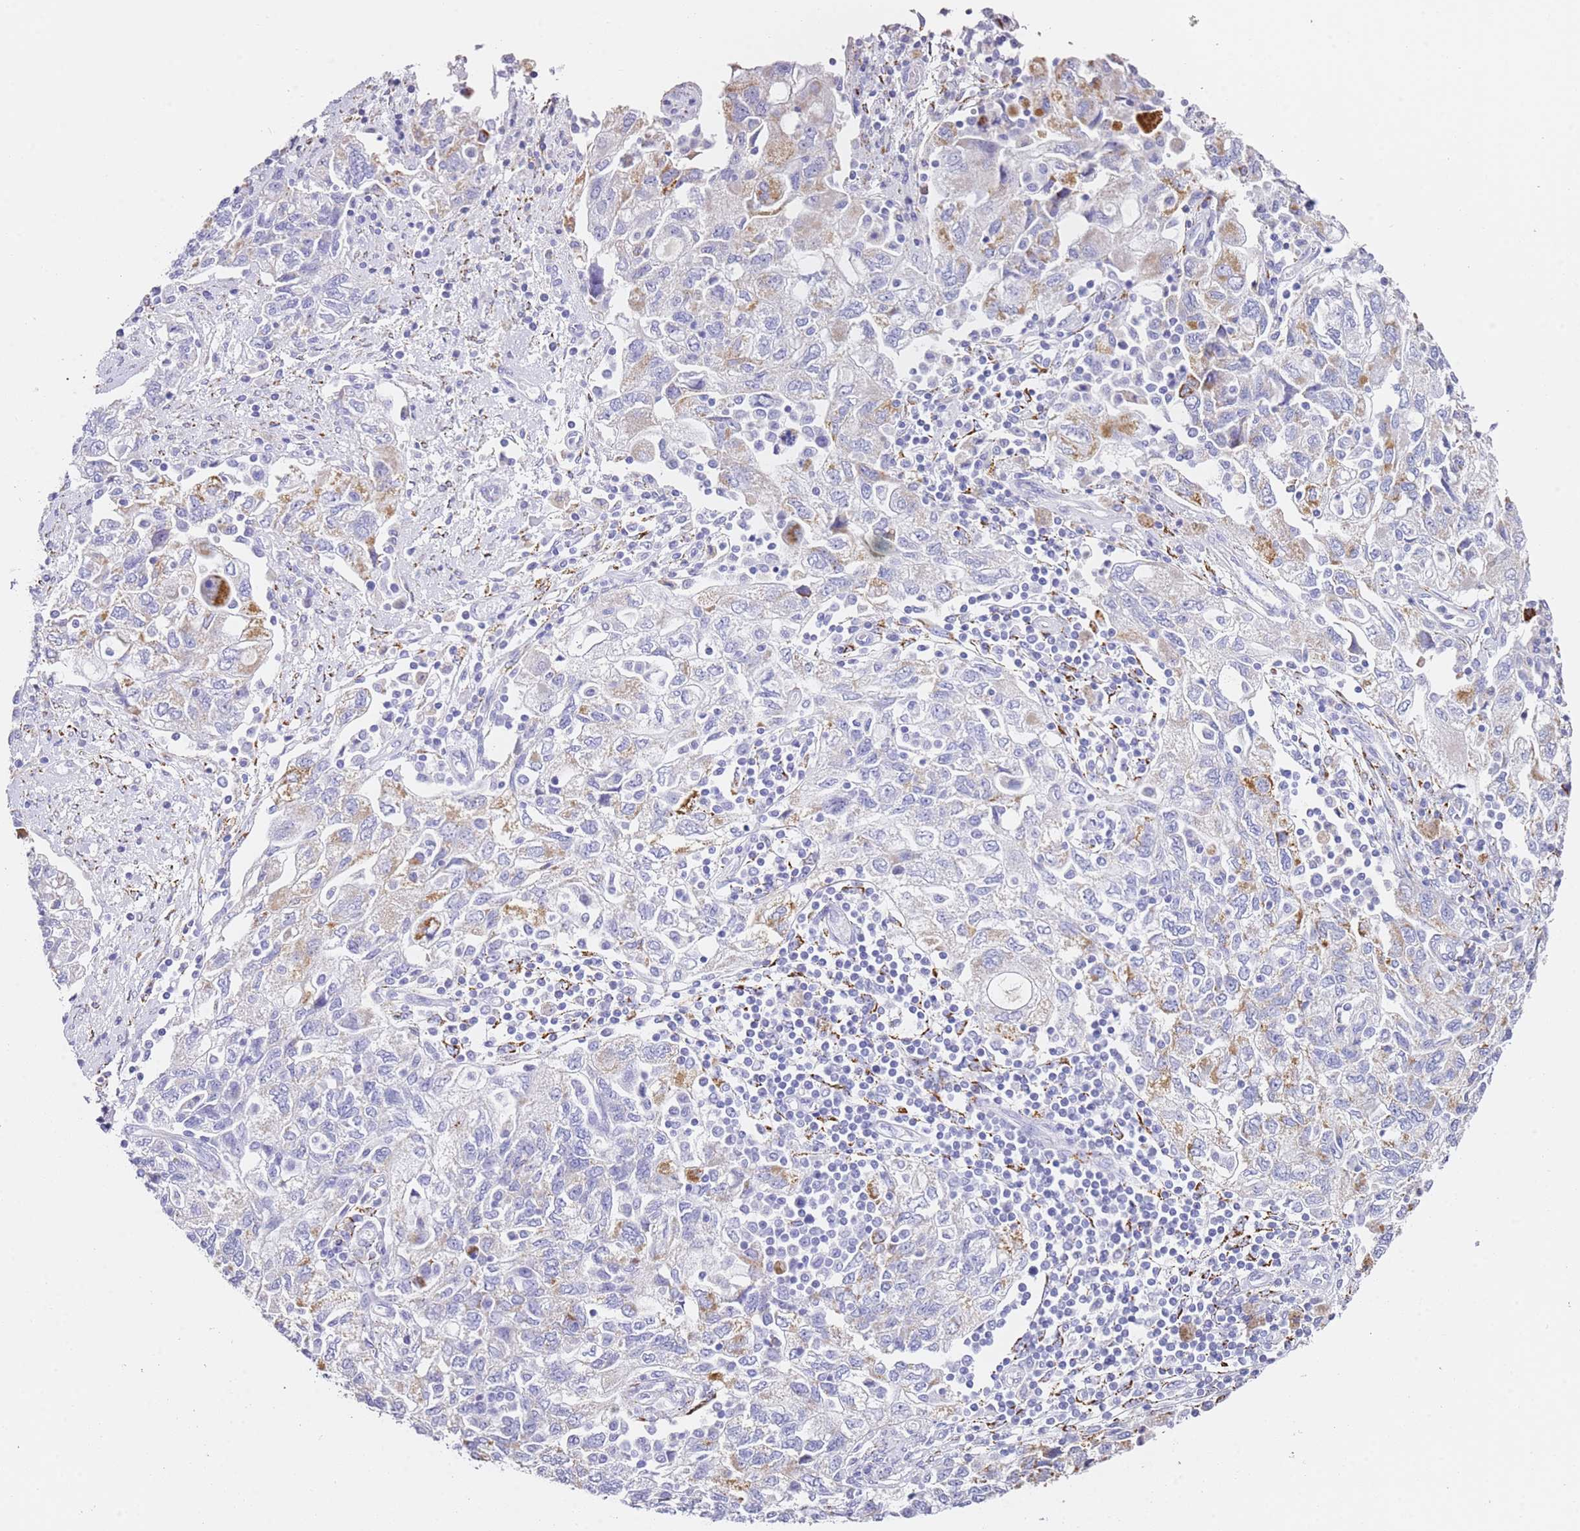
{"staining": {"intensity": "moderate", "quantity": "<25%", "location": "cytoplasmic/membranous"}, "tissue": "ovarian cancer", "cell_type": "Tumor cells", "image_type": "cancer", "snomed": [{"axis": "morphology", "description": "Carcinoma, NOS"}, {"axis": "morphology", "description": "Cystadenocarcinoma, serous, NOS"}, {"axis": "topography", "description": "Ovary"}], "caption": "Ovarian cancer (serous cystadenocarcinoma) was stained to show a protein in brown. There is low levels of moderate cytoplasmic/membranous expression in about <25% of tumor cells.", "gene": "PTBP2", "patient": {"sex": "female", "age": 69}}